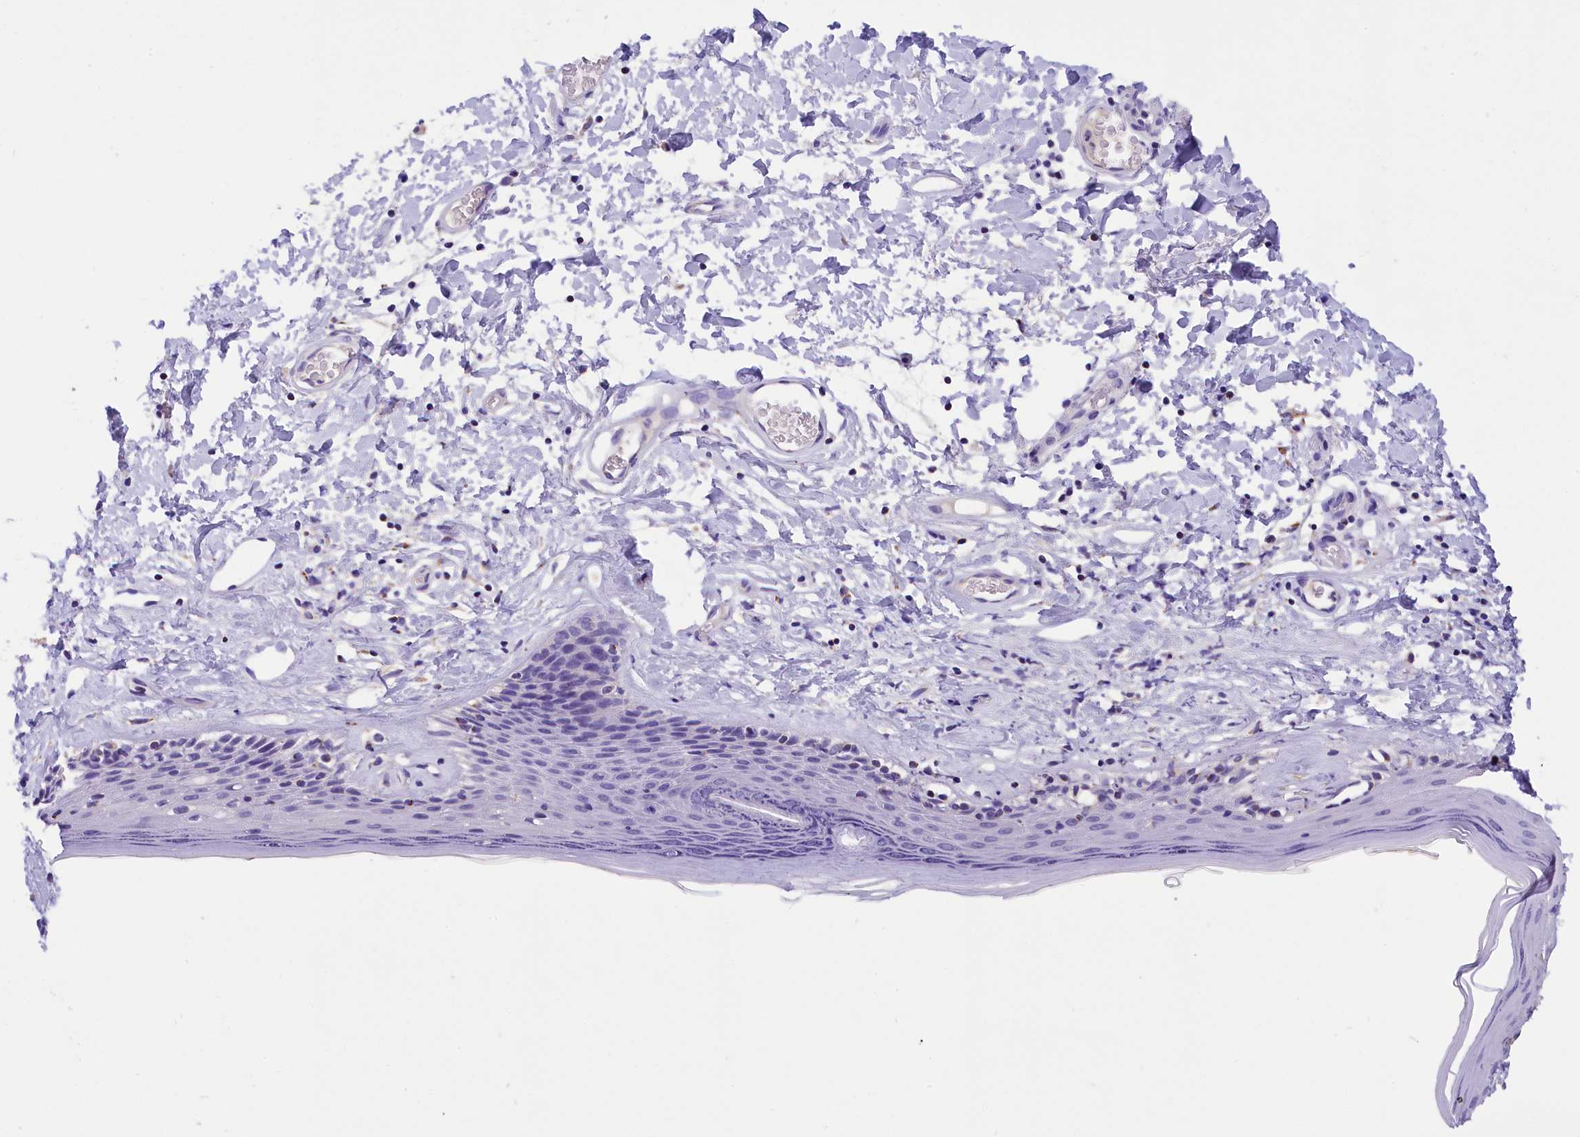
{"staining": {"intensity": "negative", "quantity": "none", "location": "none"}, "tissue": "skin", "cell_type": "Epidermal cells", "image_type": "normal", "snomed": [{"axis": "morphology", "description": "Normal tissue, NOS"}, {"axis": "topography", "description": "Adipose tissue"}, {"axis": "topography", "description": "Vascular tissue"}, {"axis": "topography", "description": "Vulva"}, {"axis": "topography", "description": "Peripheral nerve tissue"}], "caption": "Immunohistochemical staining of normal human skin demonstrates no significant positivity in epidermal cells. (DAB immunohistochemistry with hematoxylin counter stain).", "gene": "ABAT", "patient": {"sex": "female", "age": 86}}